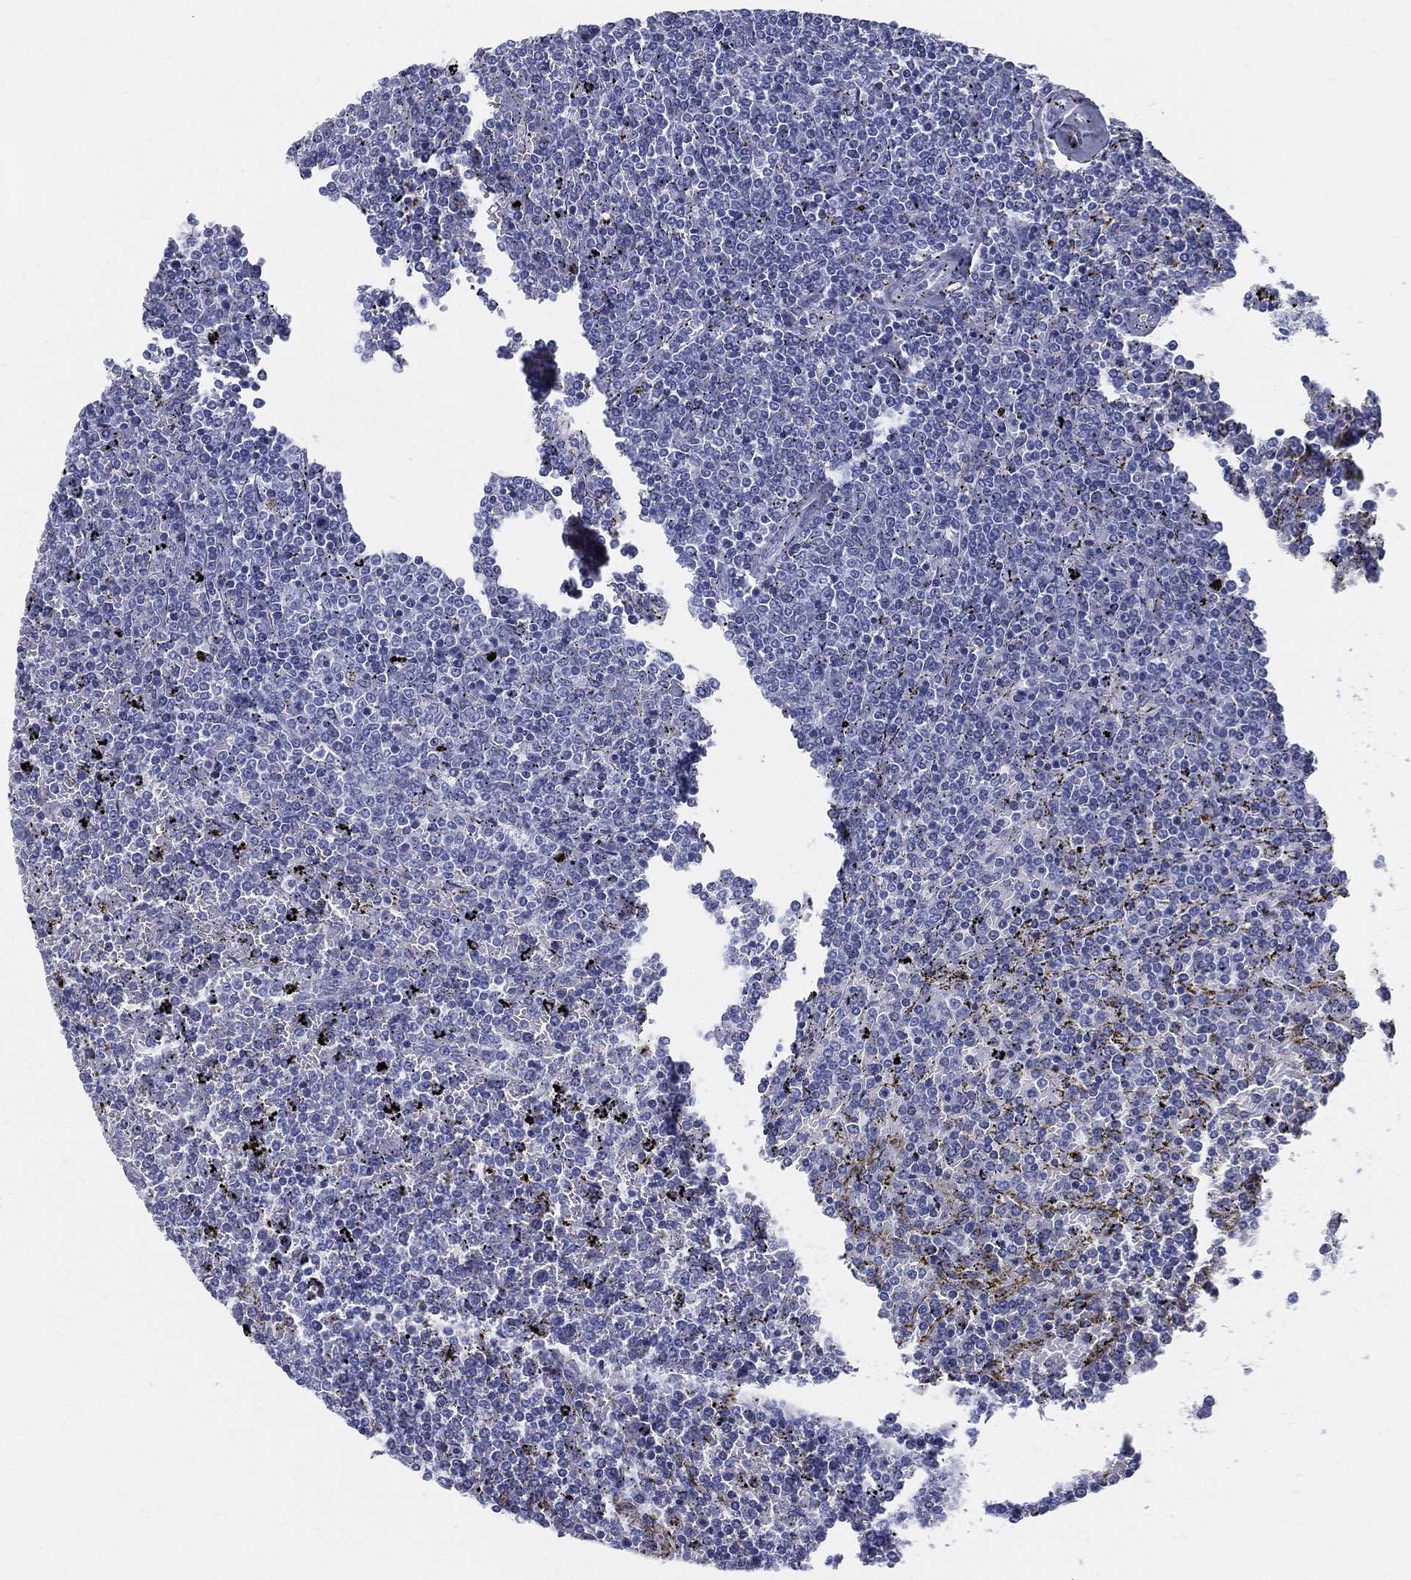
{"staining": {"intensity": "negative", "quantity": "none", "location": "none"}, "tissue": "lymphoma", "cell_type": "Tumor cells", "image_type": "cancer", "snomed": [{"axis": "morphology", "description": "Malignant lymphoma, non-Hodgkin's type, Low grade"}, {"axis": "topography", "description": "Spleen"}], "caption": "An IHC image of lymphoma is shown. There is no staining in tumor cells of lymphoma.", "gene": "STS", "patient": {"sex": "female", "age": 77}}